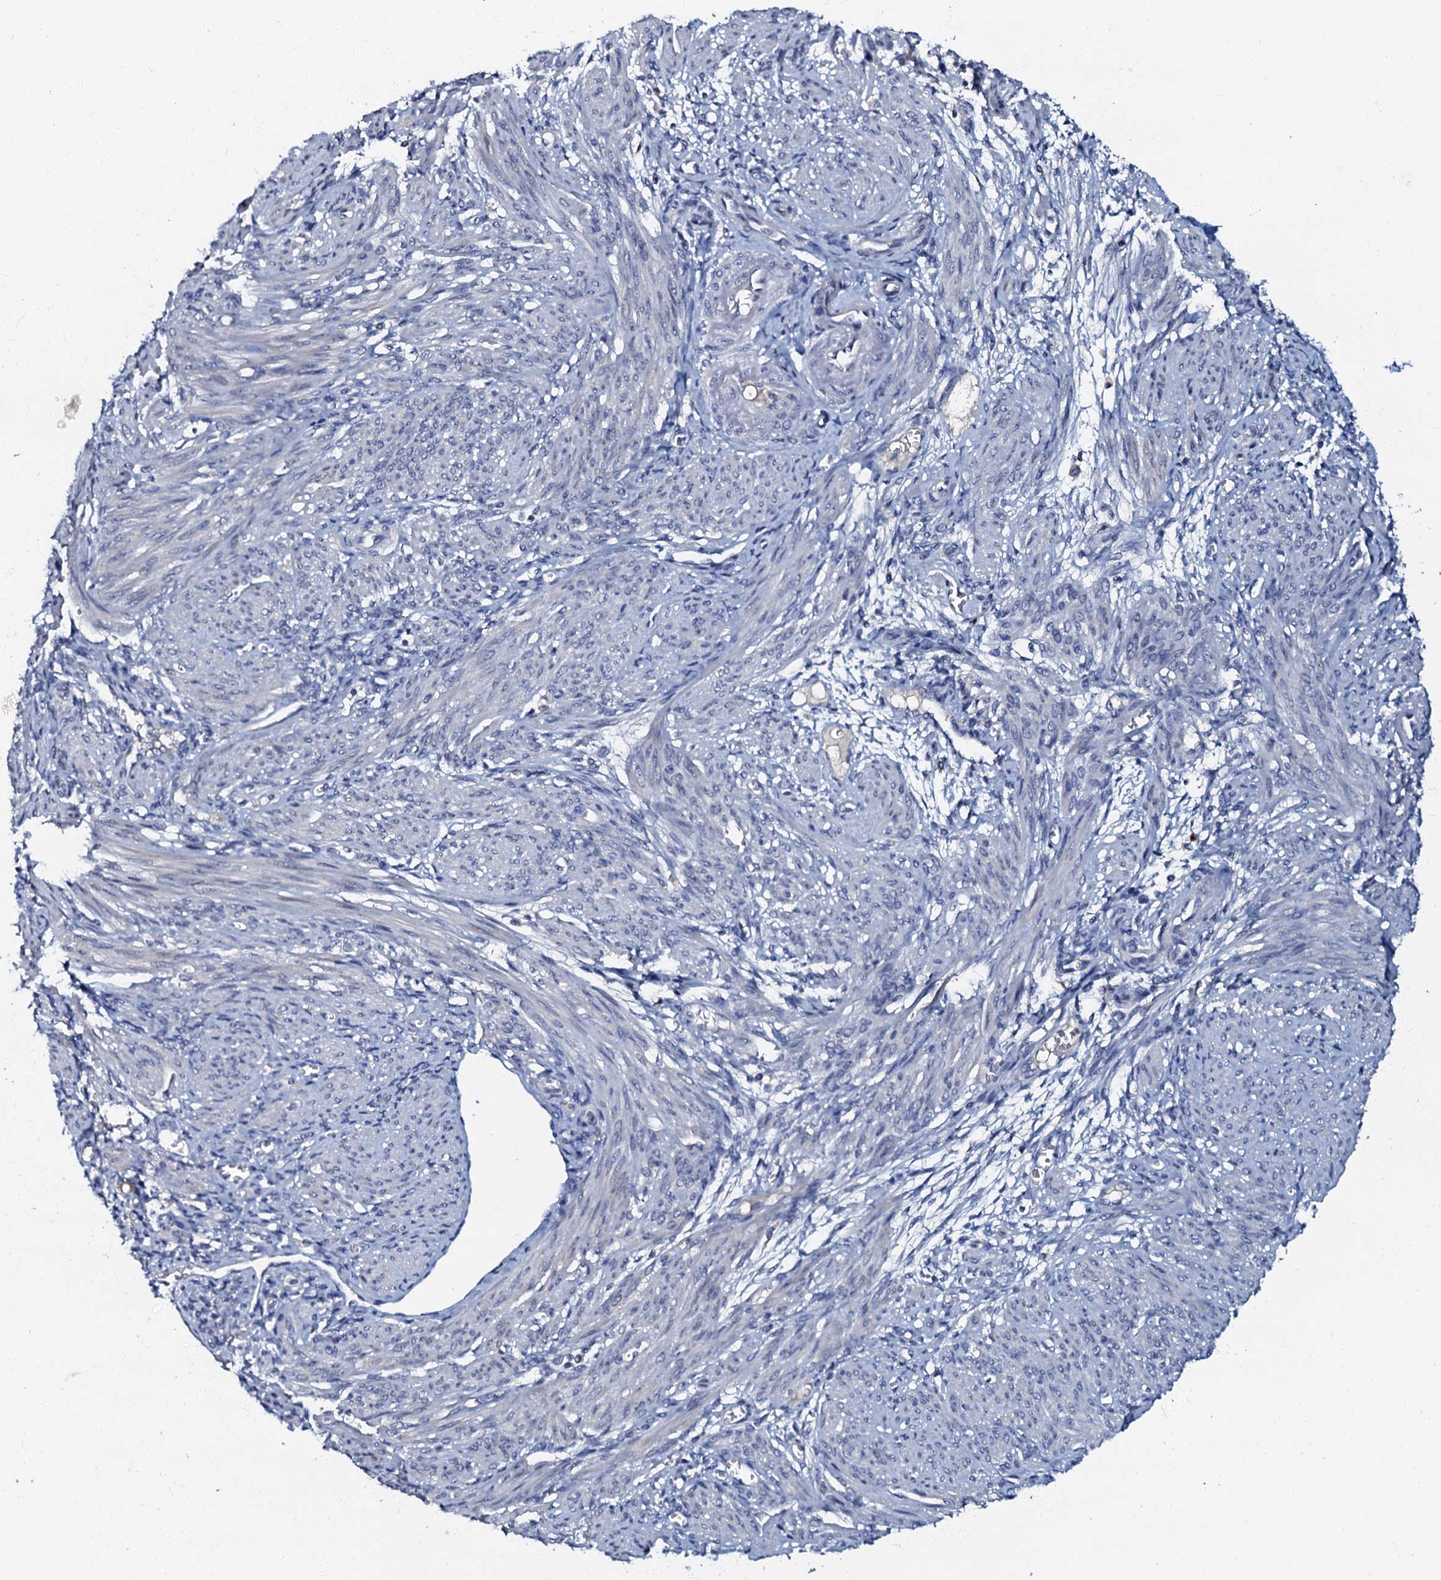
{"staining": {"intensity": "negative", "quantity": "none", "location": "none"}, "tissue": "smooth muscle", "cell_type": "Smooth muscle cells", "image_type": "normal", "snomed": [{"axis": "morphology", "description": "Normal tissue, NOS"}, {"axis": "topography", "description": "Smooth muscle"}], "caption": "An immunohistochemistry histopathology image of unremarkable smooth muscle is shown. There is no staining in smooth muscle cells of smooth muscle. (Brightfield microscopy of DAB (3,3'-diaminobenzidine) immunohistochemistry at high magnification).", "gene": "OLAH", "patient": {"sex": "female", "age": 39}}